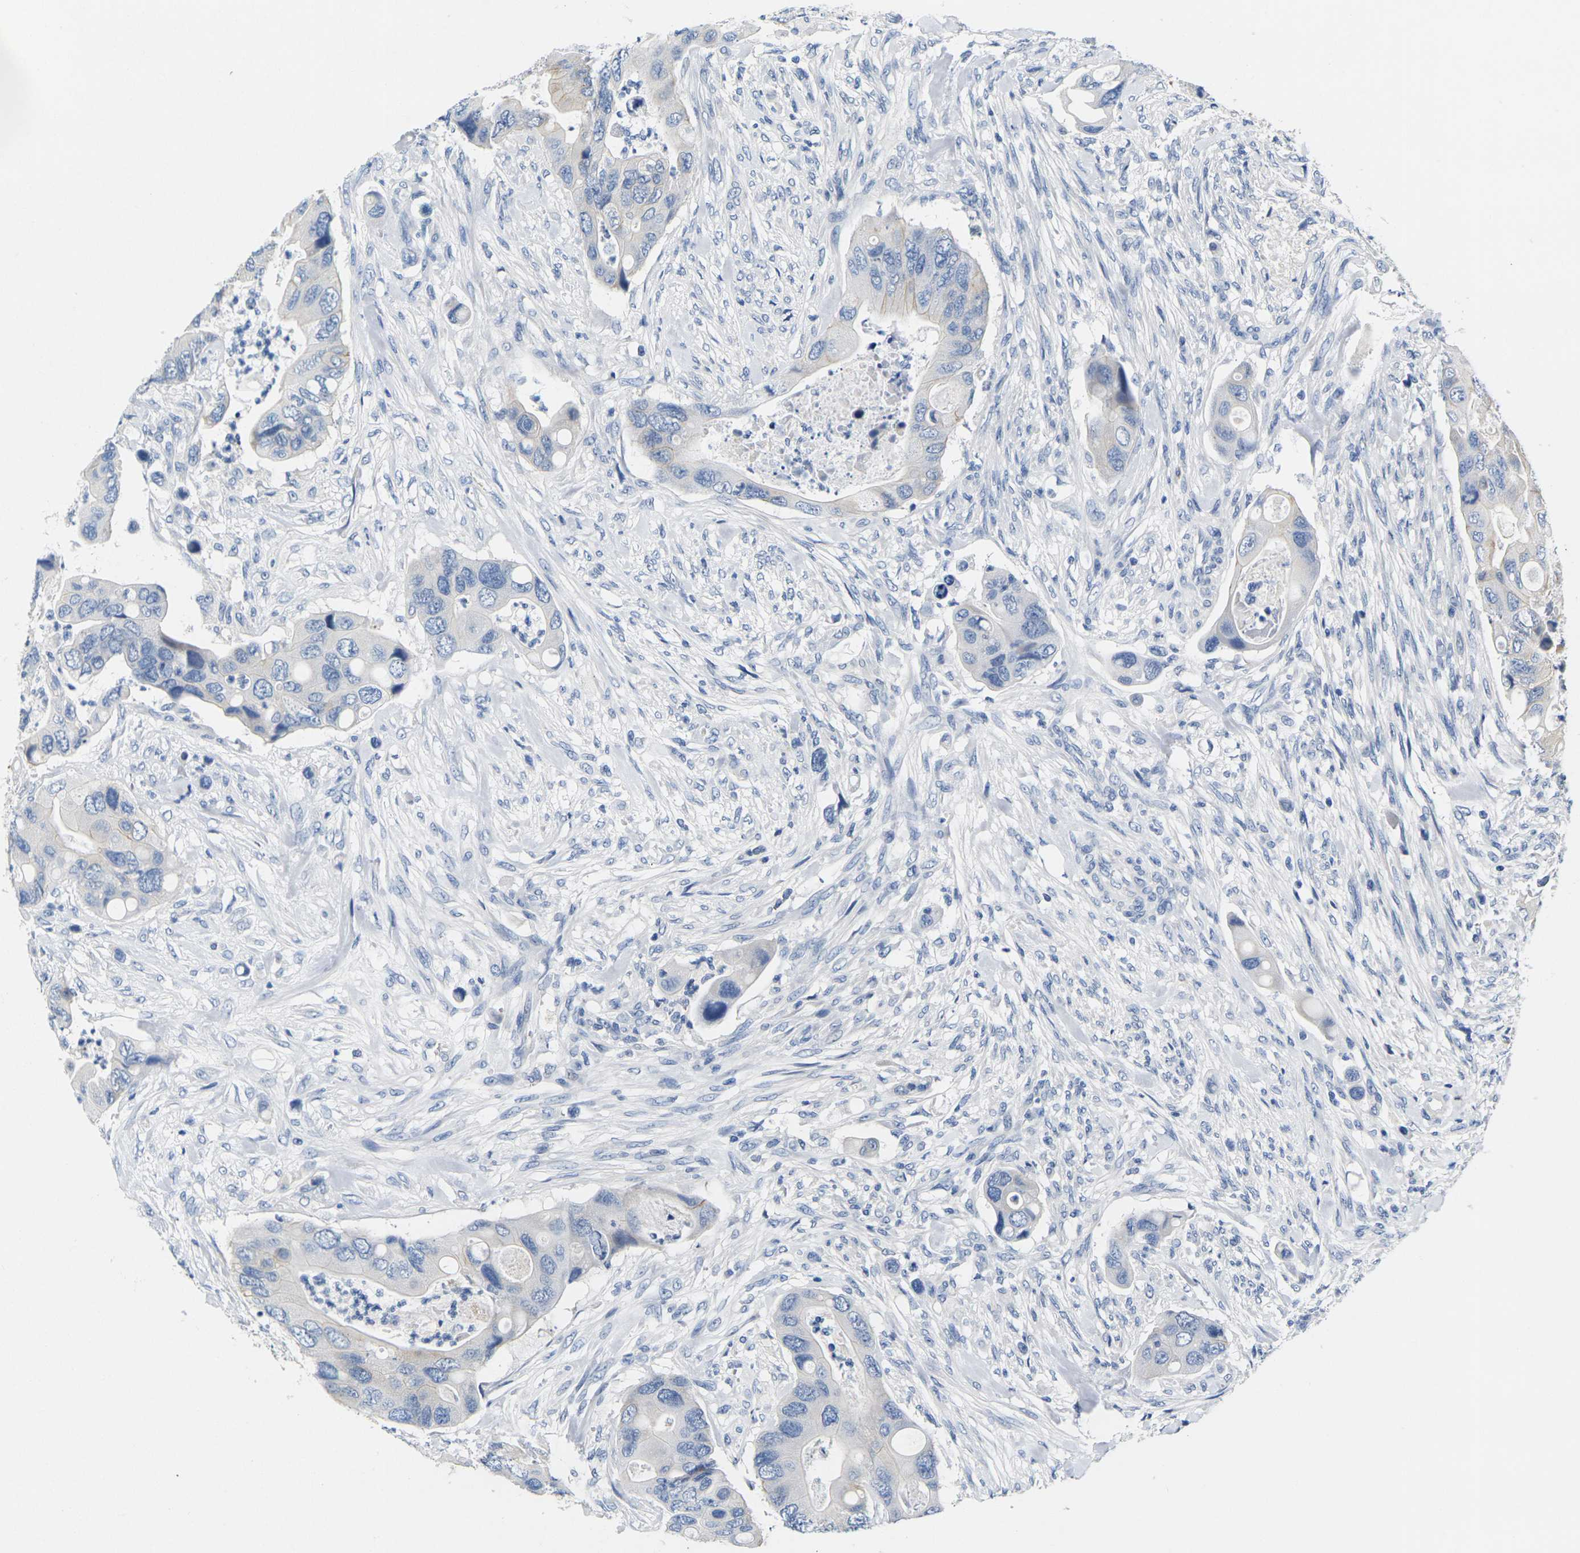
{"staining": {"intensity": "negative", "quantity": "none", "location": "none"}, "tissue": "colorectal cancer", "cell_type": "Tumor cells", "image_type": "cancer", "snomed": [{"axis": "morphology", "description": "Adenocarcinoma, NOS"}, {"axis": "topography", "description": "Rectum"}], "caption": "This histopathology image is of colorectal cancer stained with IHC to label a protein in brown with the nuclei are counter-stained blue. There is no expression in tumor cells. (DAB immunohistochemistry with hematoxylin counter stain).", "gene": "NOCT", "patient": {"sex": "female", "age": 57}}